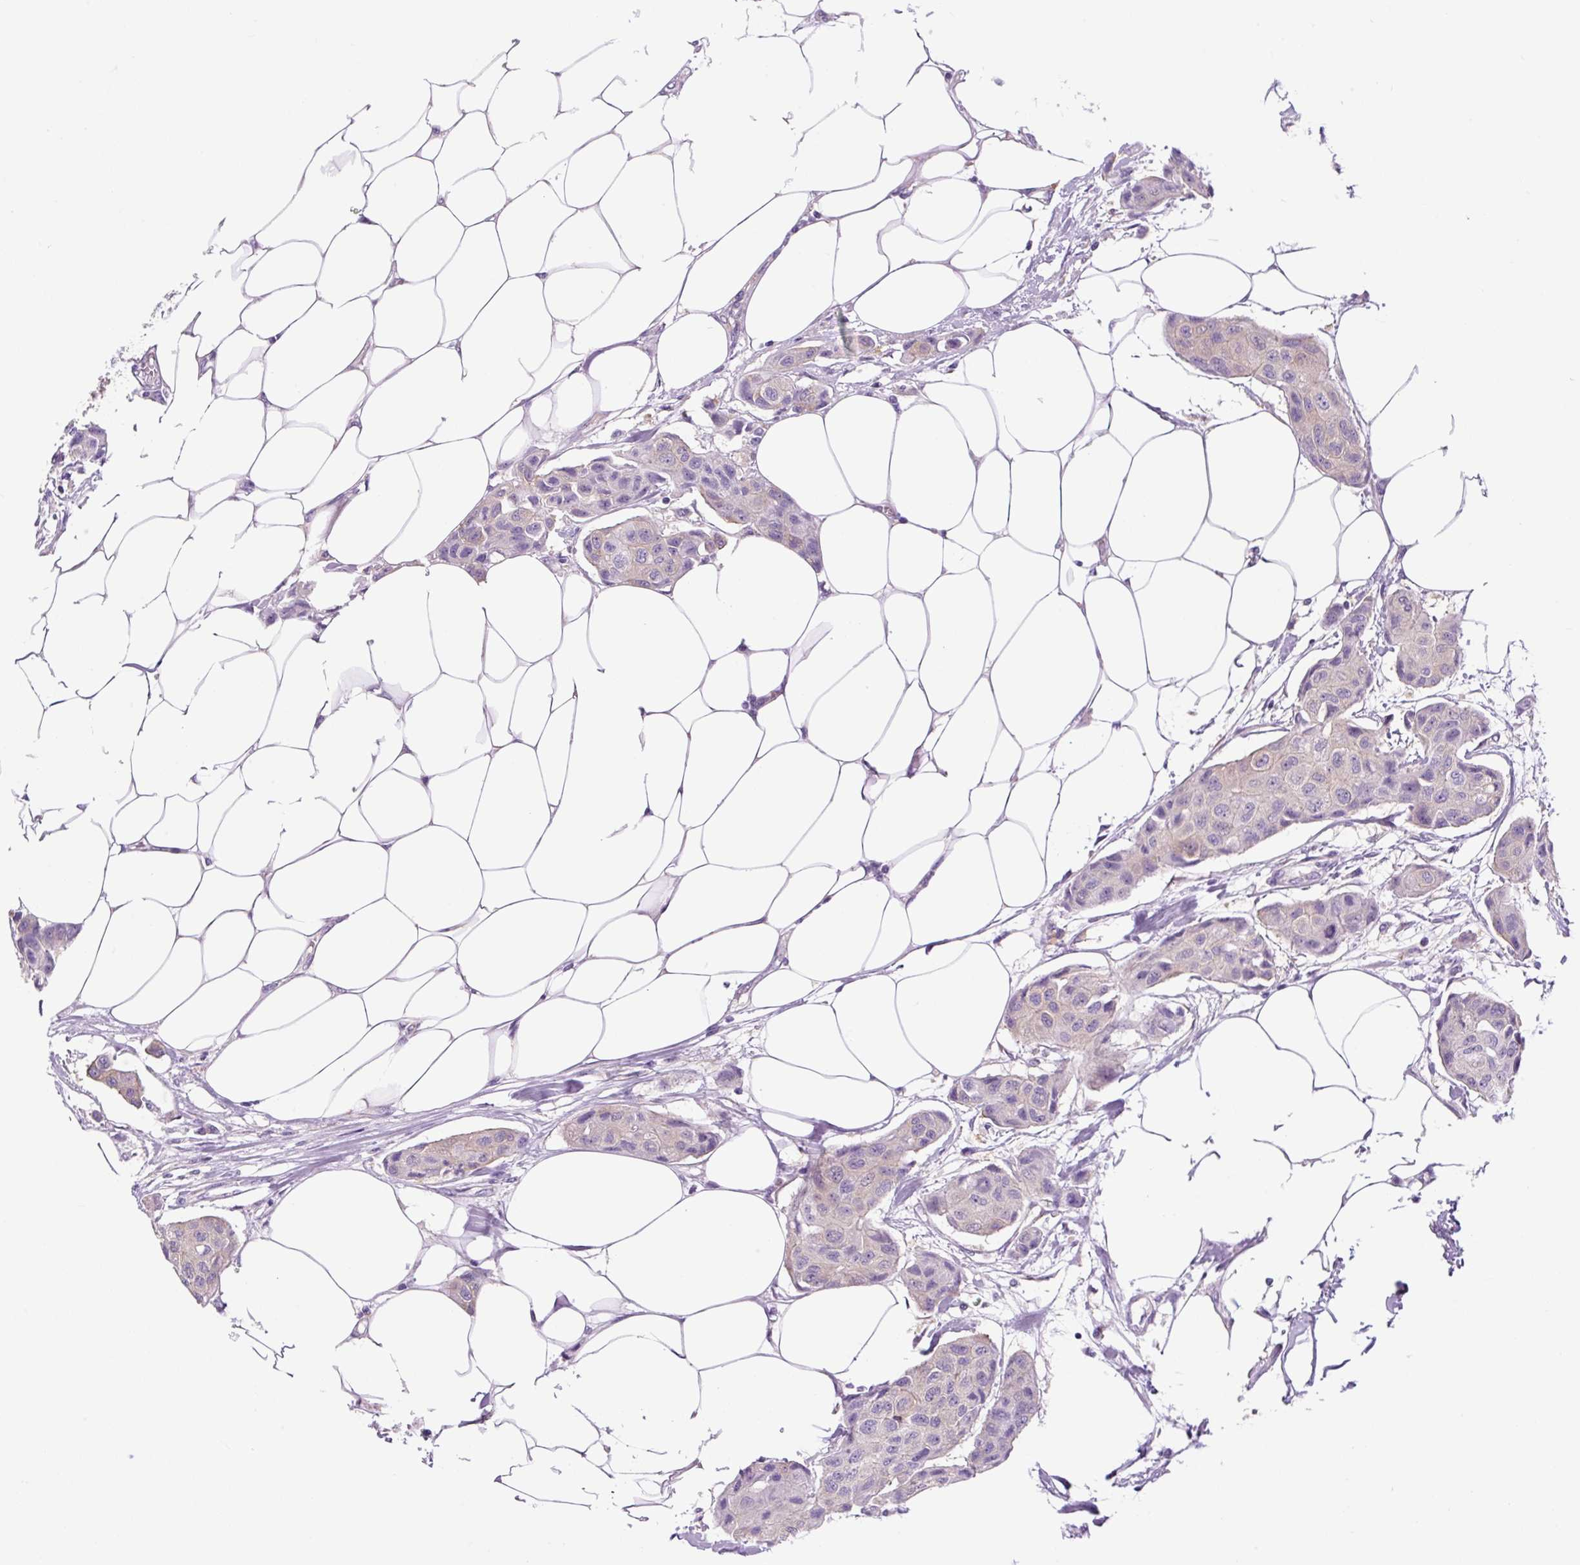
{"staining": {"intensity": "negative", "quantity": "none", "location": "none"}, "tissue": "breast cancer", "cell_type": "Tumor cells", "image_type": "cancer", "snomed": [{"axis": "morphology", "description": "Duct carcinoma"}, {"axis": "topography", "description": "Breast"}, {"axis": "topography", "description": "Lymph node"}], "caption": "DAB (3,3'-diaminobenzidine) immunohistochemical staining of human breast cancer exhibits no significant expression in tumor cells.", "gene": "GORASP1", "patient": {"sex": "female", "age": 80}}